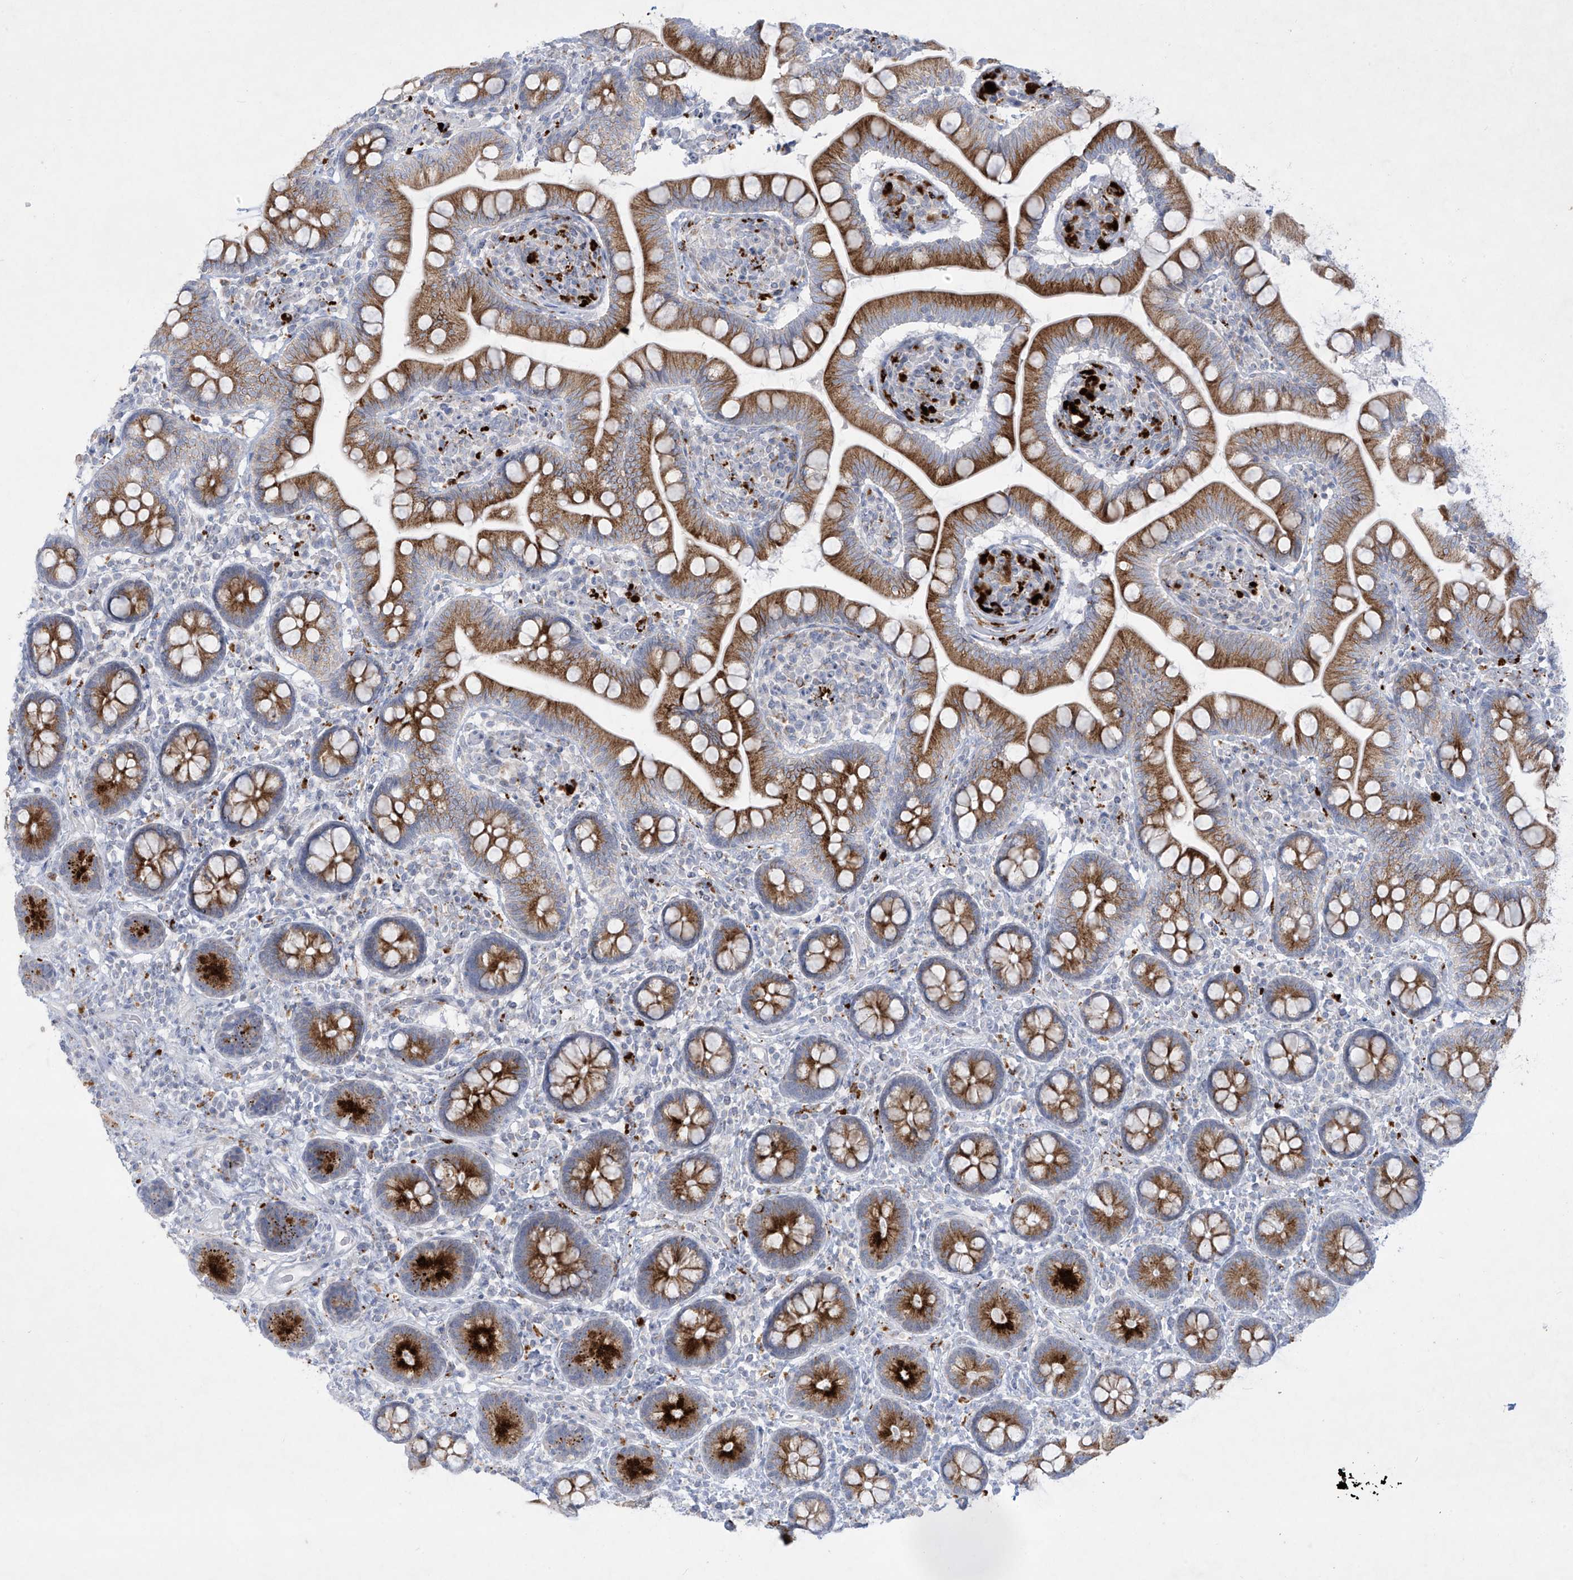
{"staining": {"intensity": "strong", "quantity": "25%-75%", "location": "cytoplasmic/membranous"}, "tissue": "small intestine", "cell_type": "Glandular cells", "image_type": "normal", "snomed": [{"axis": "morphology", "description": "Normal tissue, NOS"}, {"axis": "topography", "description": "Small intestine"}], "caption": "Brown immunohistochemical staining in normal small intestine reveals strong cytoplasmic/membranous staining in about 25%-75% of glandular cells. (DAB = brown stain, brightfield microscopy at high magnification).", "gene": "GPR137C", "patient": {"sex": "female", "age": 64}}